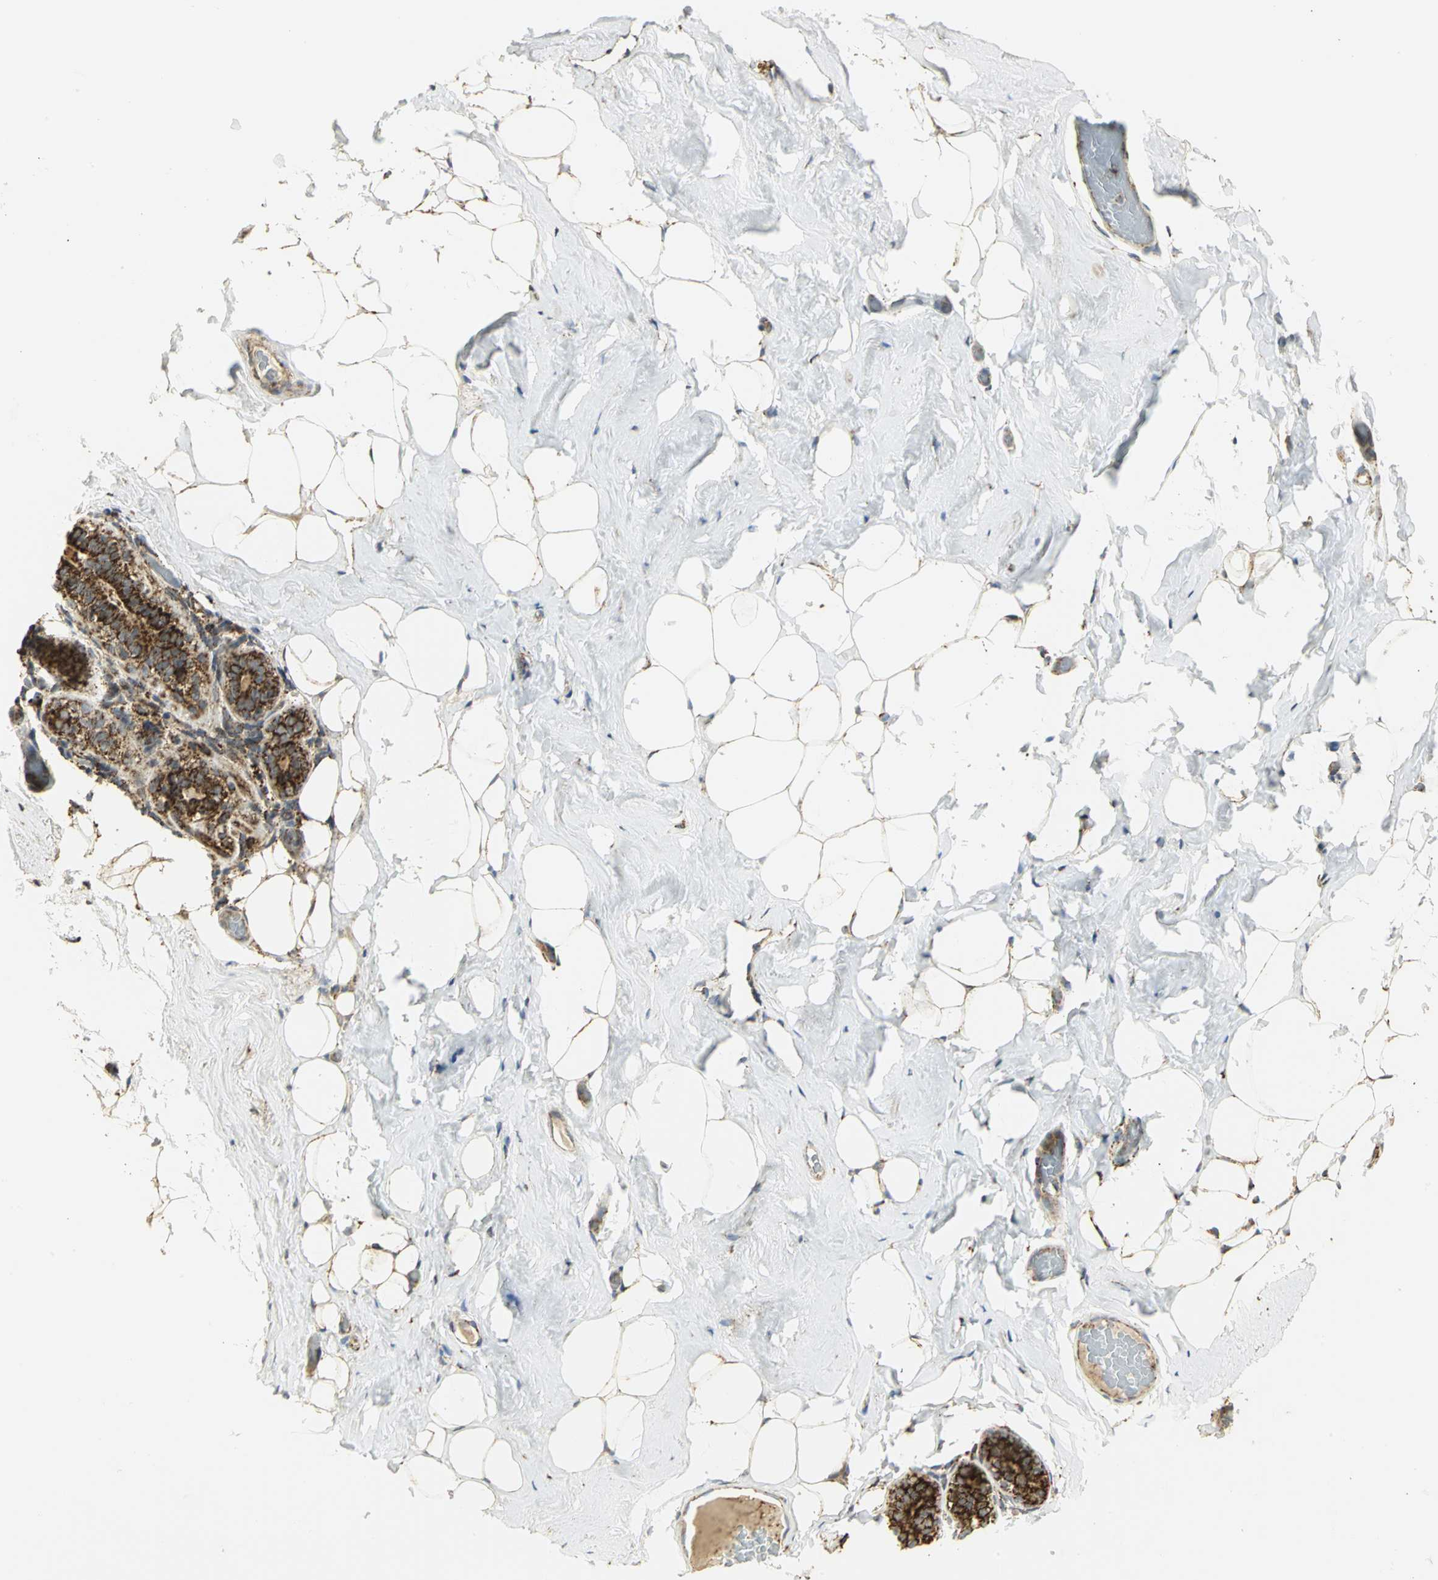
{"staining": {"intensity": "strong", "quantity": ">75%", "location": "cytoplasmic/membranous"}, "tissue": "breast", "cell_type": "Adipocytes", "image_type": "normal", "snomed": [{"axis": "morphology", "description": "Normal tissue, NOS"}, {"axis": "topography", "description": "Breast"}, {"axis": "topography", "description": "Soft tissue"}], "caption": "Brown immunohistochemical staining in benign human breast shows strong cytoplasmic/membranous expression in about >75% of adipocytes. The protein of interest is shown in brown color, while the nuclei are stained blue.", "gene": "VDAC1", "patient": {"sex": "female", "age": 75}}